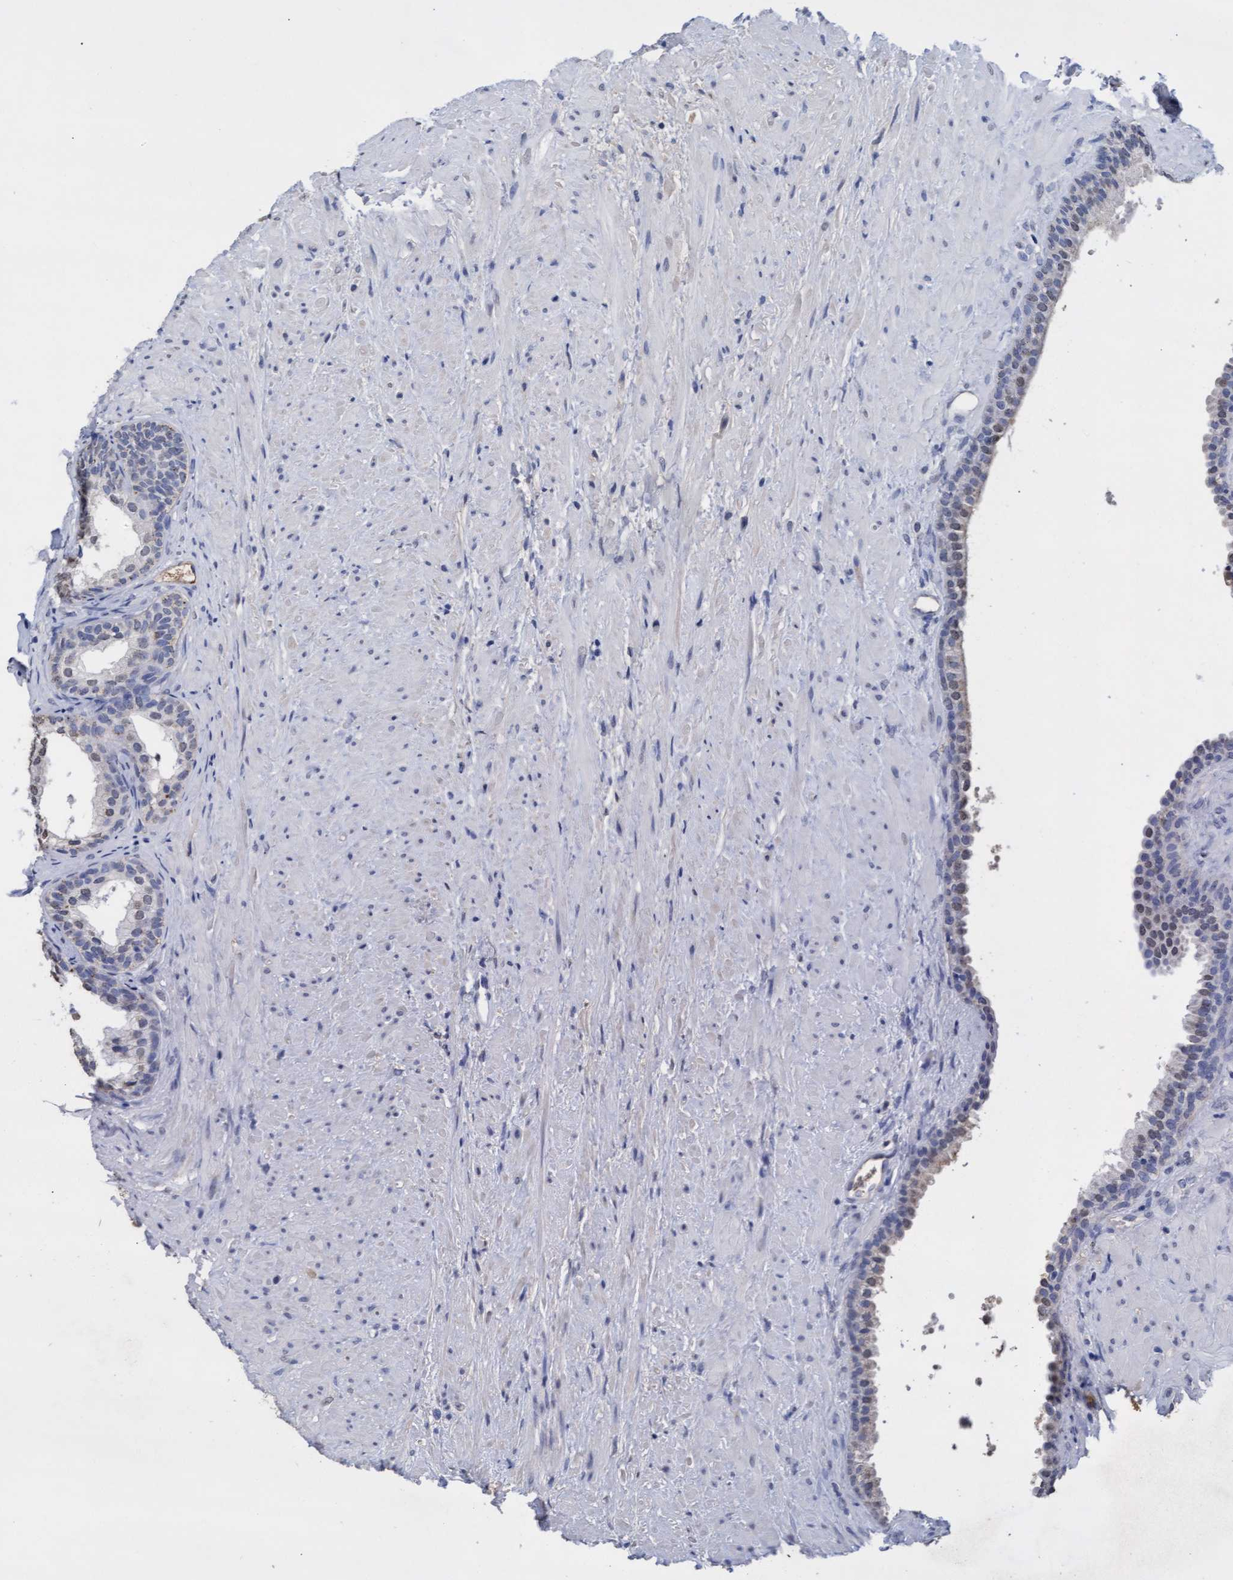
{"staining": {"intensity": "moderate", "quantity": "<25%", "location": "cytoplasmic/membranous"}, "tissue": "prostate", "cell_type": "Glandular cells", "image_type": "normal", "snomed": [{"axis": "morphology", "description": "Normal tissue, NOS"}, {"axis": "topography", "description": "Prostate"}], "caption": "Glandular cells demonstrate moderate cytoplasmic/membranous staining in about <25% of cells in unremarkable prostate. (brown staining indicates protein expression, while blue staining denotes nuclei).", "gene": "GPR39", "patient": {"sex": "male", "age": 76}}